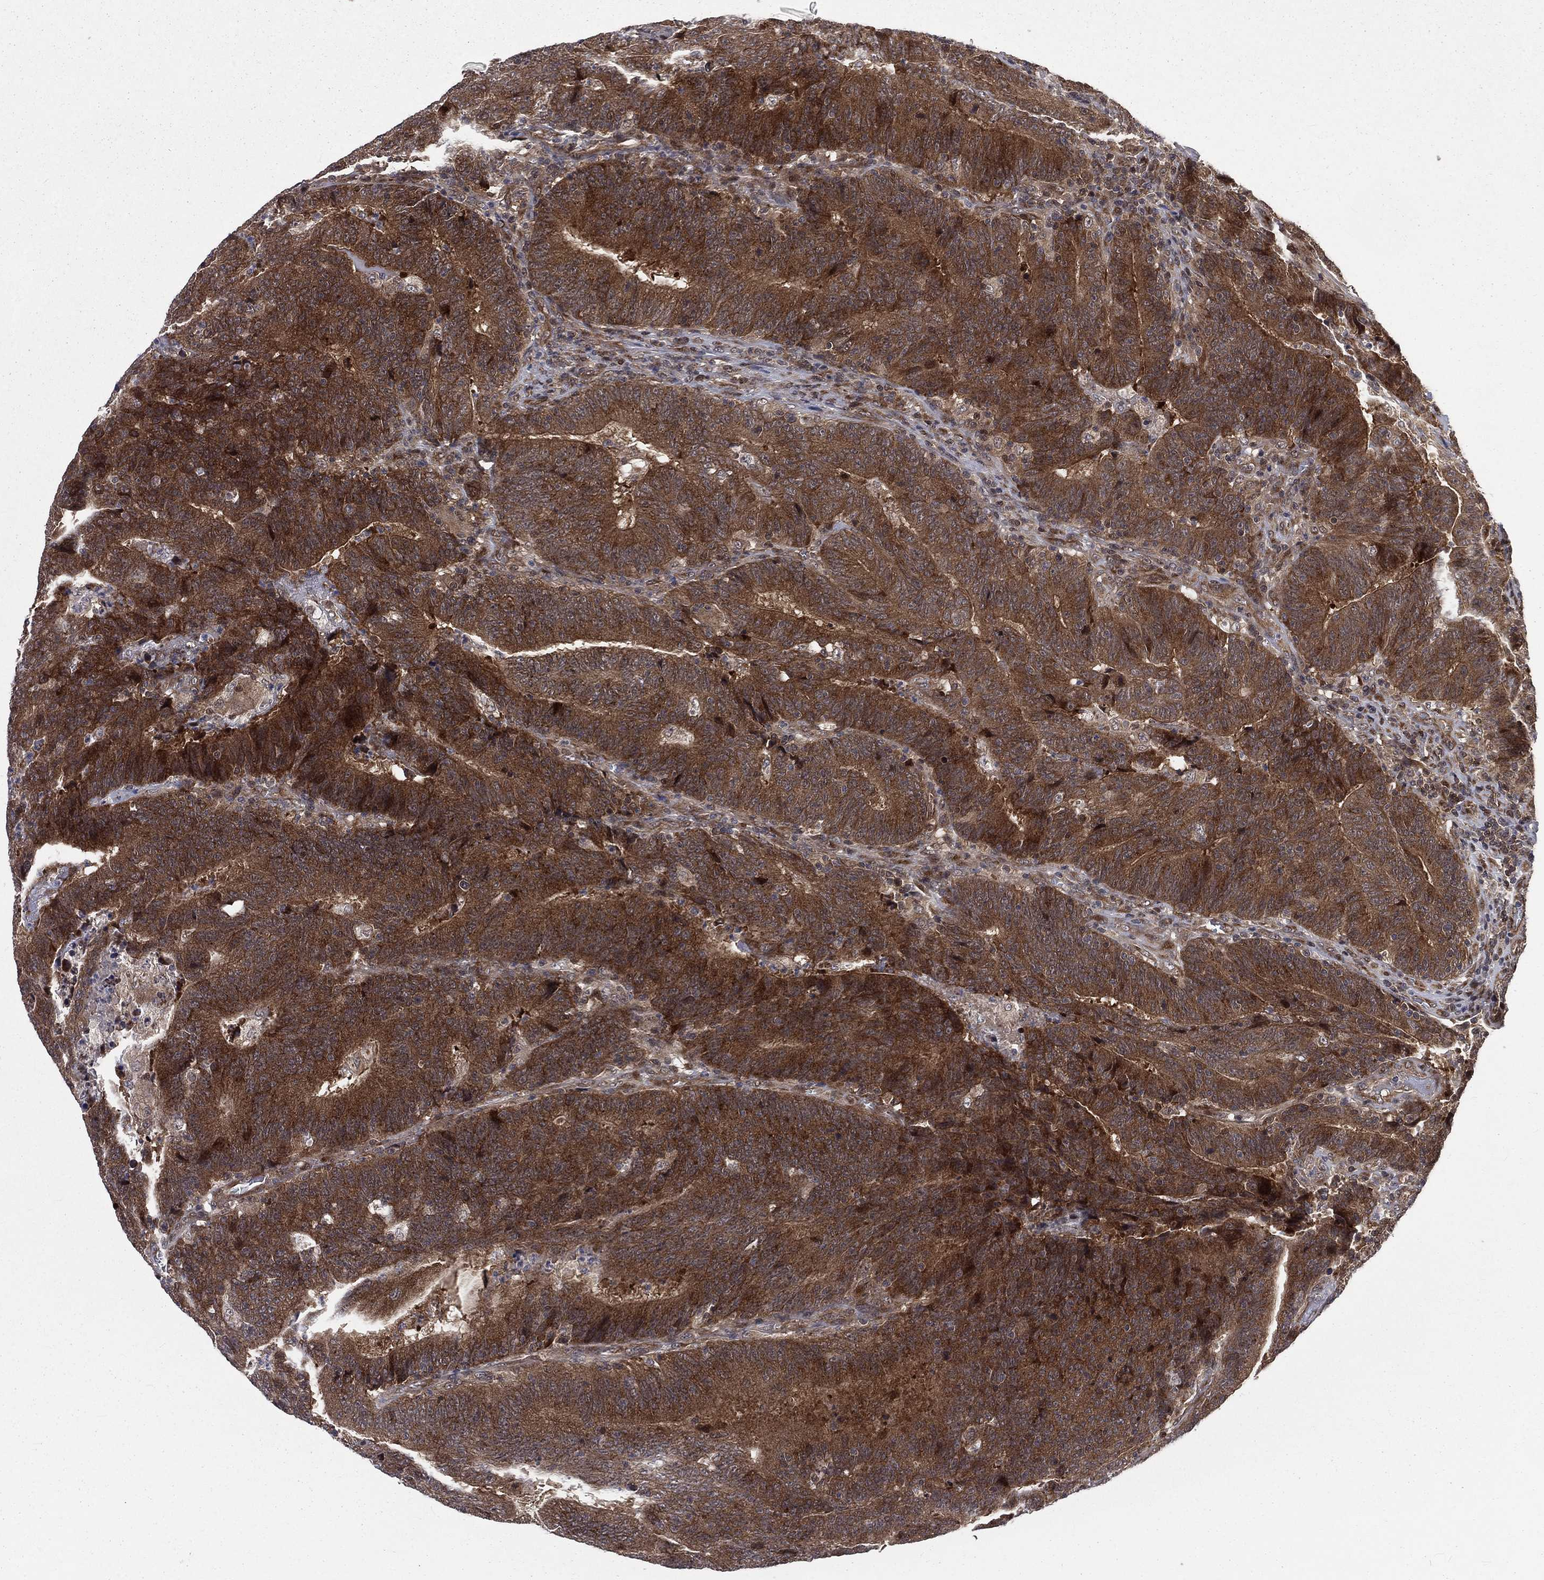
{"staining": {"intensity": "strong", "quantity": ">75%", "location": "cytoplasmic/membranous"}, "tissue": "colorectal cancer", "cell_type": "Tumor cells", "image_type": "cancer", "snomed": [{"axis": "morphology", "description": "Adenocarcinoma, NOS"}, {"axis": "topography", "description": "Colon"}], "caption": "Immunohistochemical staining of human colorectal adenocarcinoma displays high levels of strong cytoplasmic/membranous staining in approximately >75% of tumor cells.", "gene": "ARL3", "patient": {"sex": "female", "age": 75}}